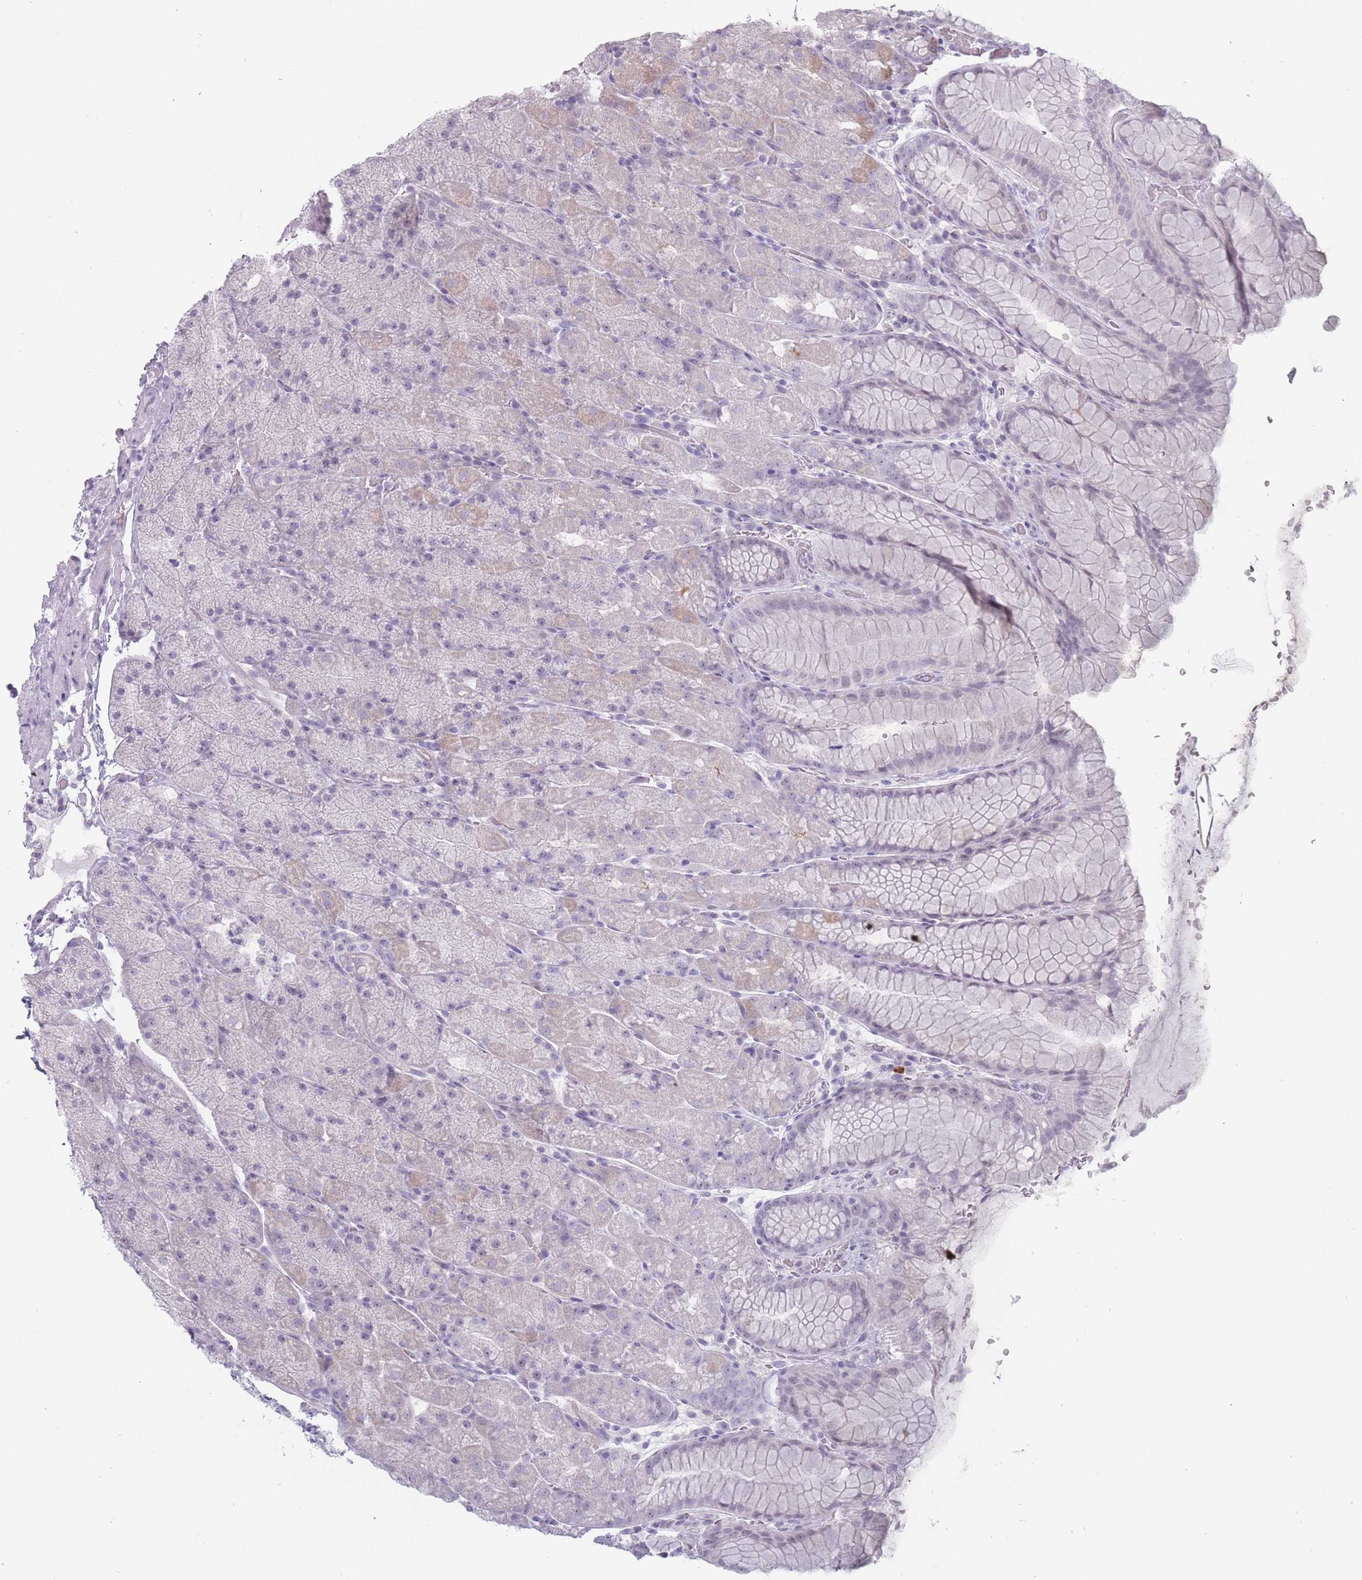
{"staining": {"intensity": "negative", "quantity": "none", "location": "none"}, "tissue": "stomach", "cell_type": "Glandular cells", "image_type": "normal", "snomed": [{"axis": "morphology", "description": "Normal tissue, NOS"}, {"axis": "topography", "description": "Stomach, upper"}, {"axis": "topography", "description": "Stomach, lower"}], "caption": "High magnification brightfield microscopy of unremarkable stomach stained with DAB (3,3'-diaminobenzidine) (brown) and counterstained with hematoxylin (blue): glandular cells show no significant expression. (DAB immunohistochemistry (IHC) visualized using brightfield microscopy, high magnification).", "gene": "ROS1", "patient": {"sex": "male", "age": 67}}